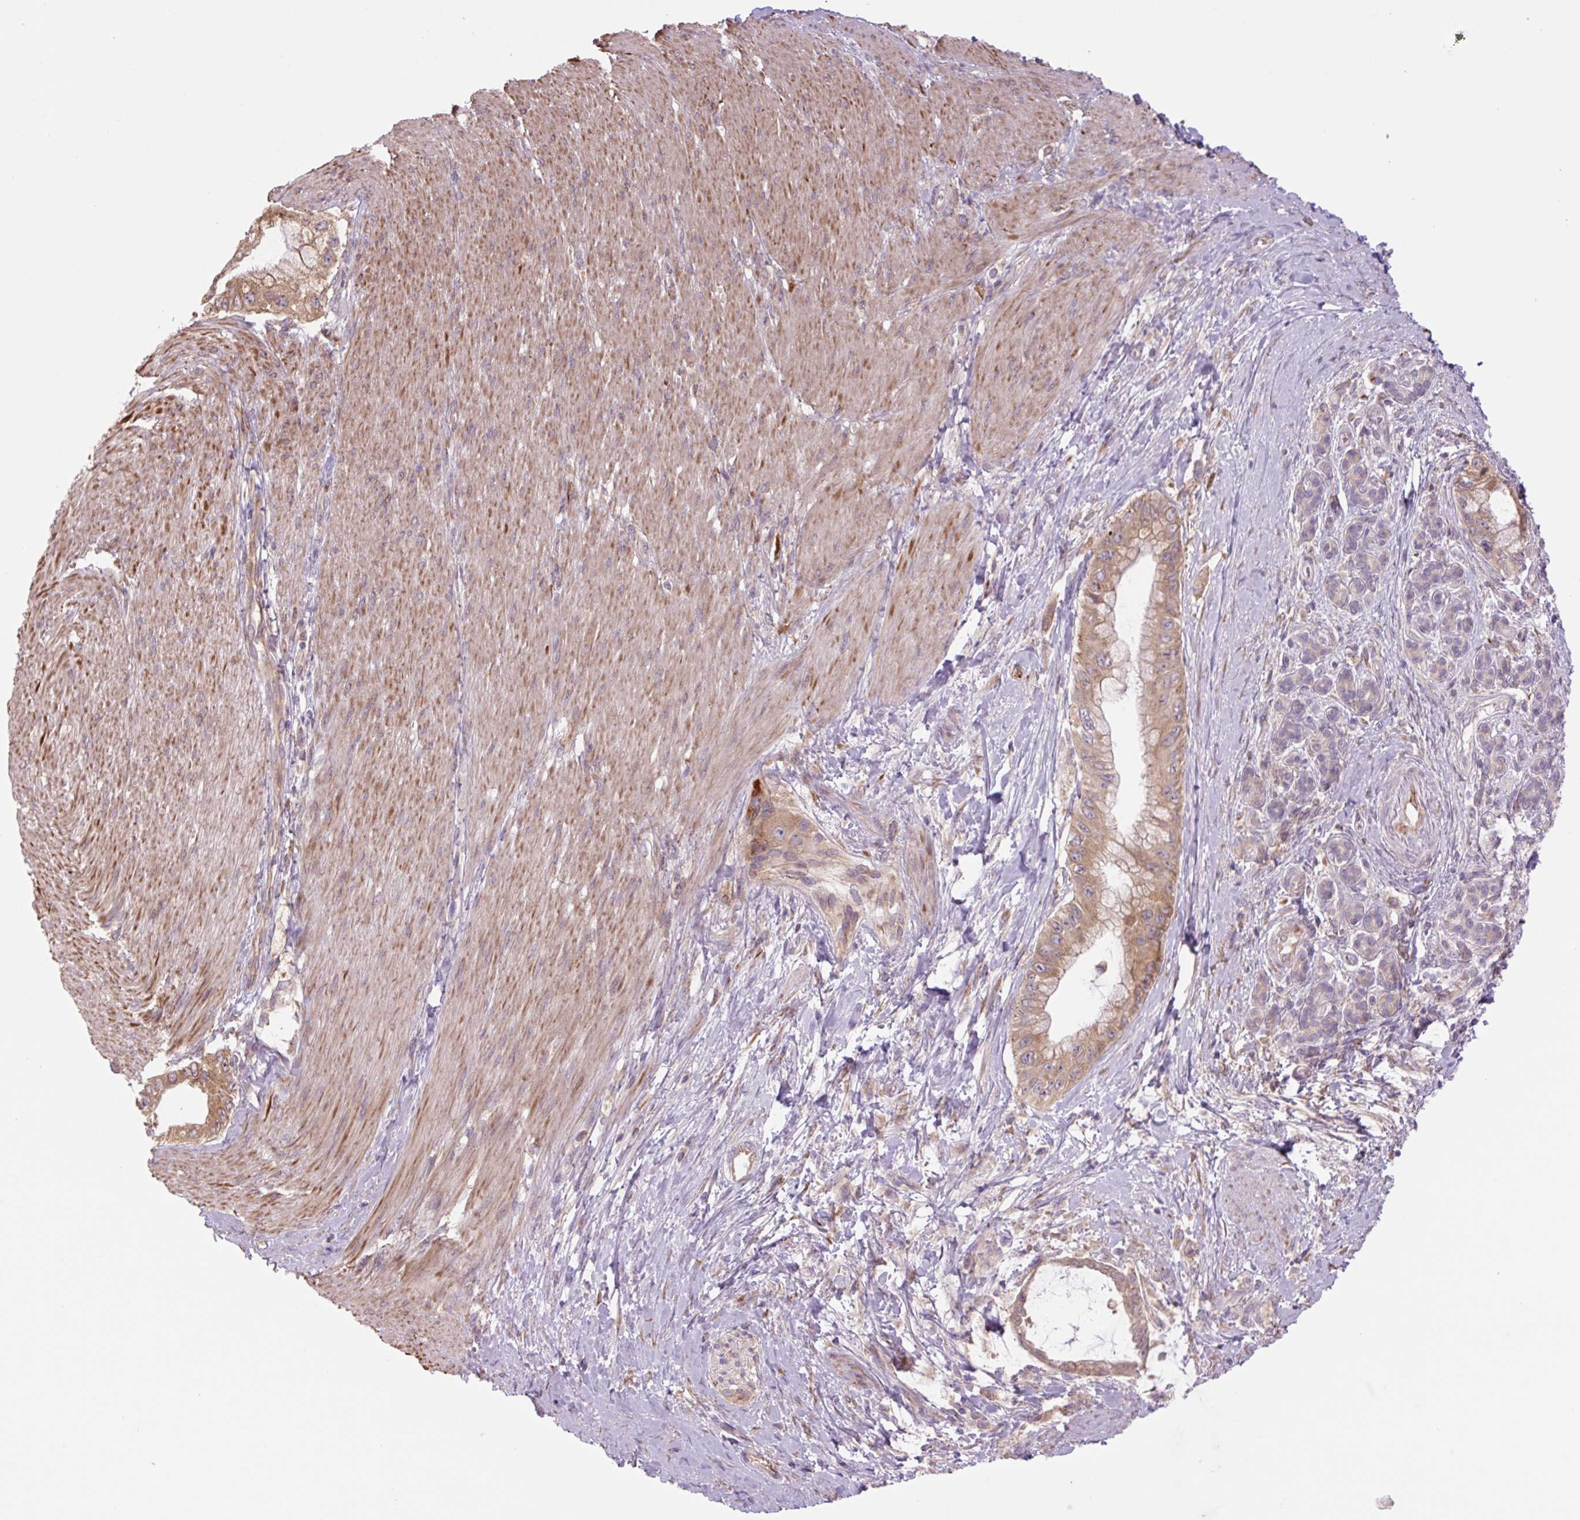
{"staining": {"intensity": "moderate", "quantity": ">75%", "location": "cytoplasmic/membranous,nuclear"}, "tissue": "pancreatic cancer", "cell_type": "Tumor cells", "image_type": "cancer", "snomed": [{"axis": "morphology", "description": "Adenocarcinoma, NOS"}, {"axis": "topography", "description": "Pancreas"}], "caption": "Tumor cells exhibit medium levels of moderate cytoplasmic/membranous and nuclear staining in approximately >75% of cells in human pancreatic cancer (adenocarcinoma).", "gene": "PLA2G4A", "patient": {"sex": "male", "age": 48}}